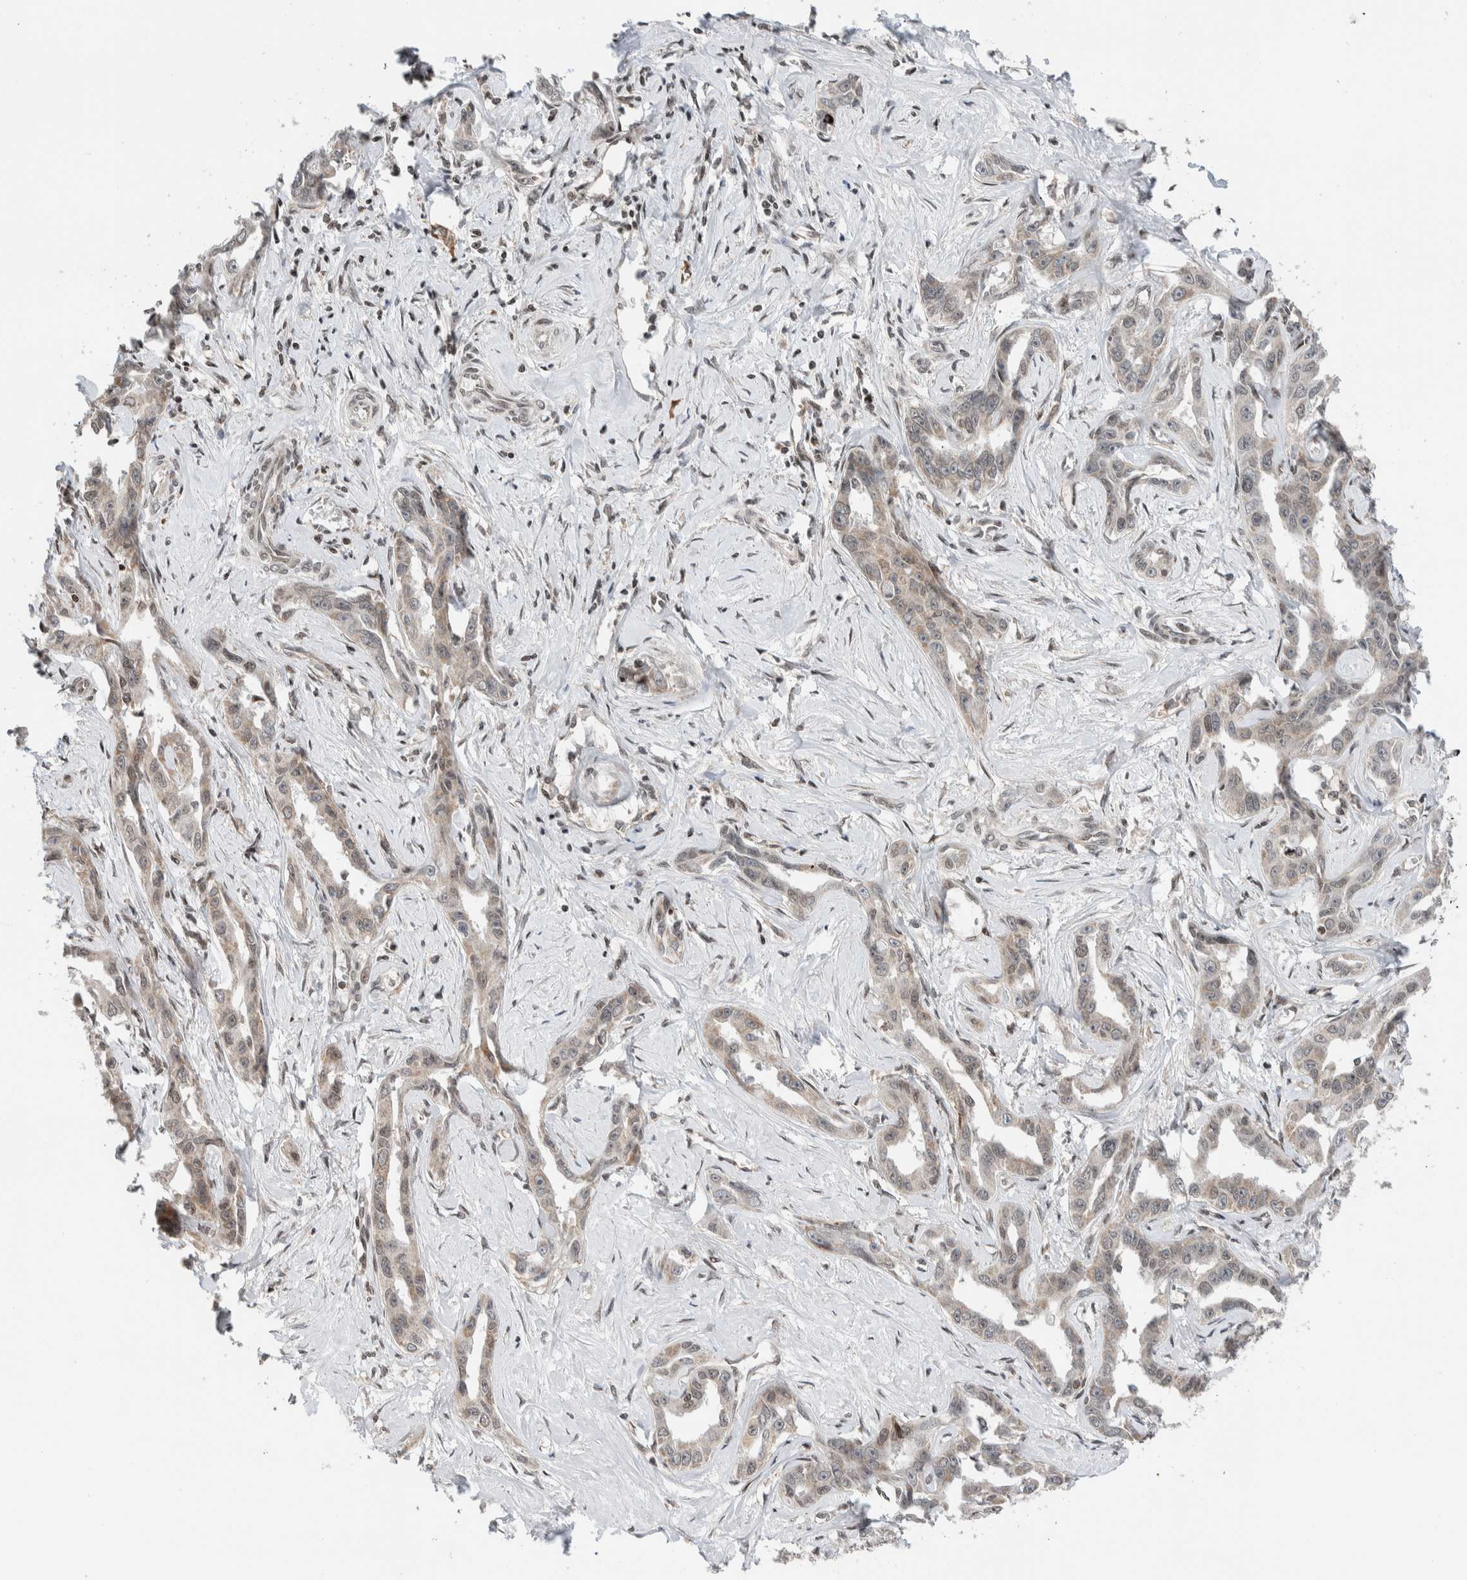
{"staining": {"intensity": "weak", "quantity": "25%-75%", "location": "cytoplasmic/membranous"}, "tissue": "liver cancer", "cell_type": "Tumor cells", "image_type": "cancer", "snomed": [{"axis": "morphology", "description": "Cholangiocarcinoma"}, {"axis": "topography", "description": "Liver"}], "caption": "Protein staining displays weak cytoplasmic/membranous staining in about 25%-75% of tumor cells in cholangiocarcinoma (liver). (DAB IHC with brightfield microscopy, high magnification).", "gene": "NPLOC4", "patient": {"sex": "male", "age": 59}}